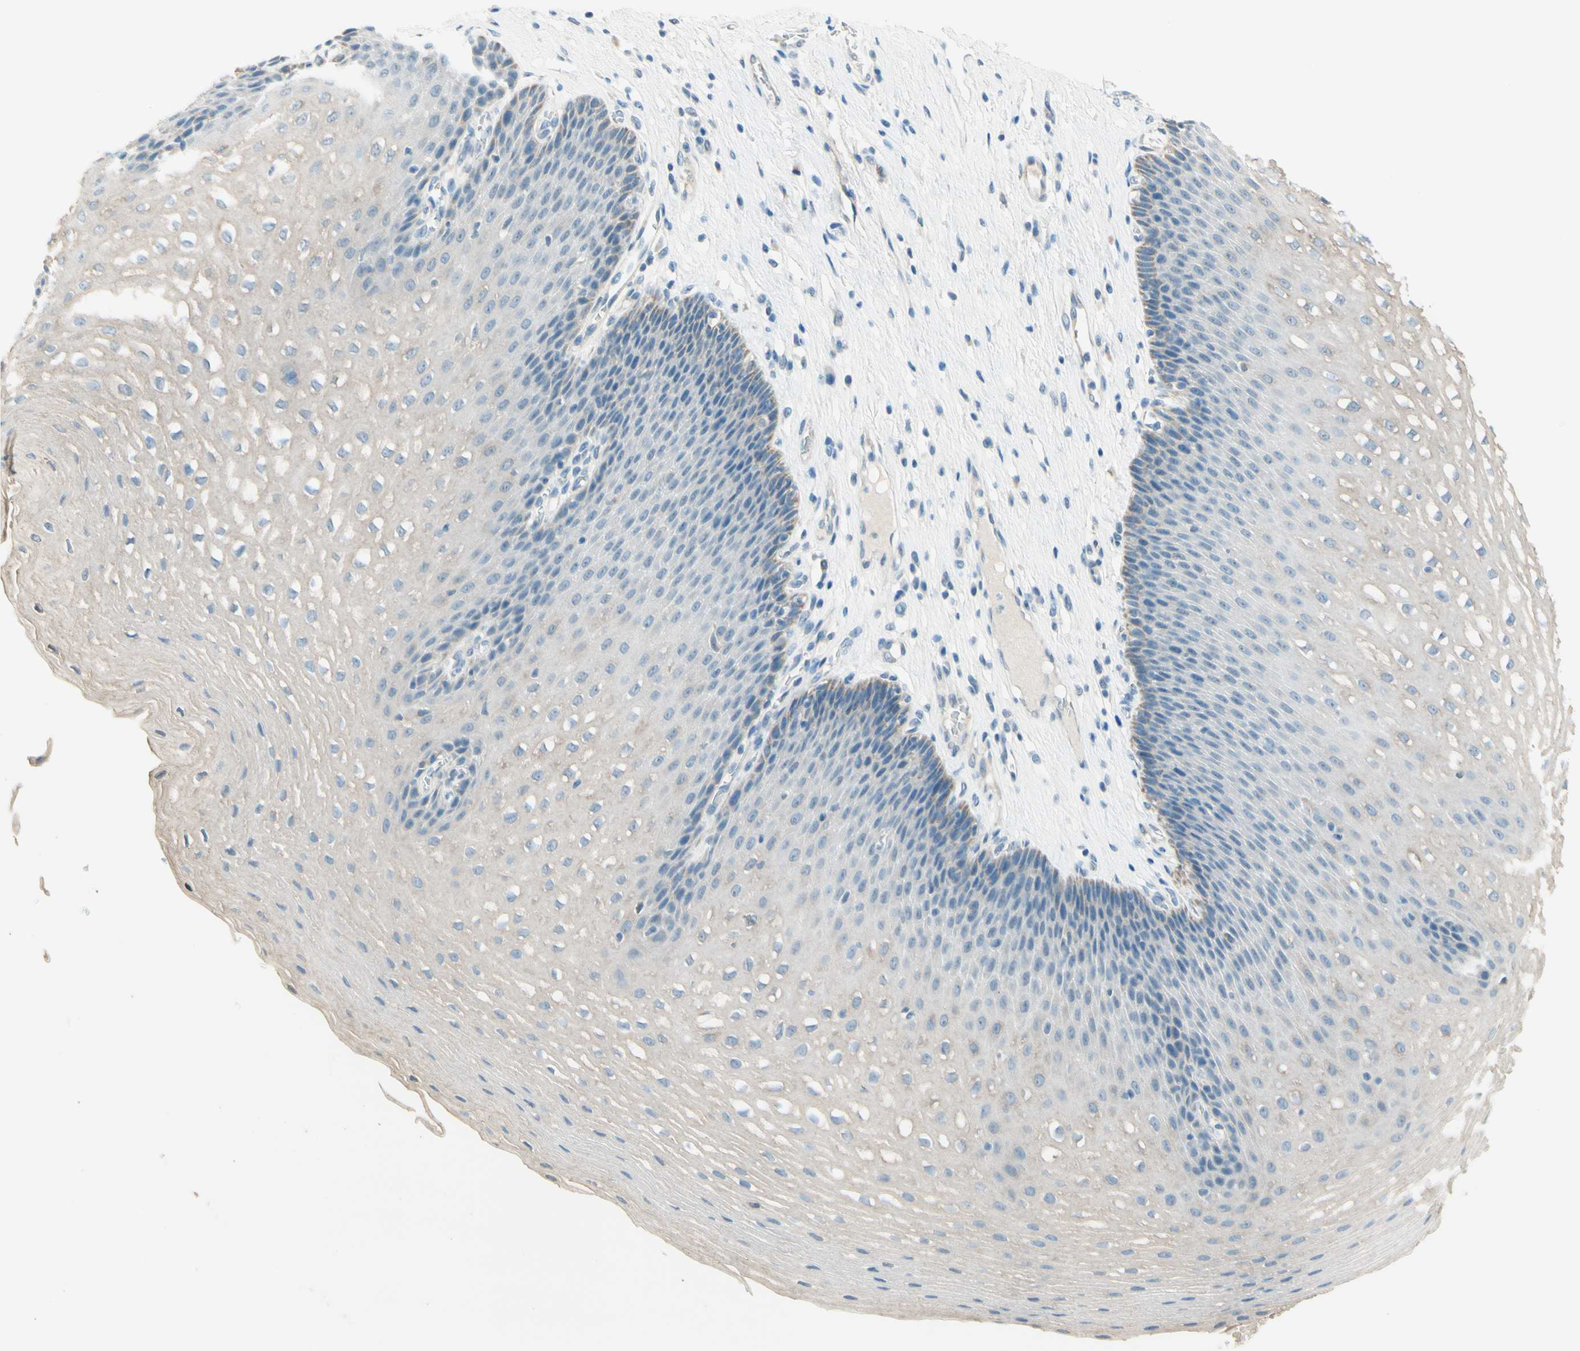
{"staining": {"intensity": "weak", "quantity": "<25%", "location": "cytoplasmic/membranous"}, "tissue": "esophagus", "cell_type": "Squamous epithelial cells", "image_type": "normal", "snomed": [{"axis": "morphology", "description": "Normal tissue, NOS"}, {"axis": "topography", "description": "Esophagus"}], "caption": "Immunohistochemical staining of unremarkable esophagus exhibits no significant expression in squamous epithelial cells. Nuclei are stained in blue.", "gene": "JPH1", "patient": {"sex": "male", "age": 48}}